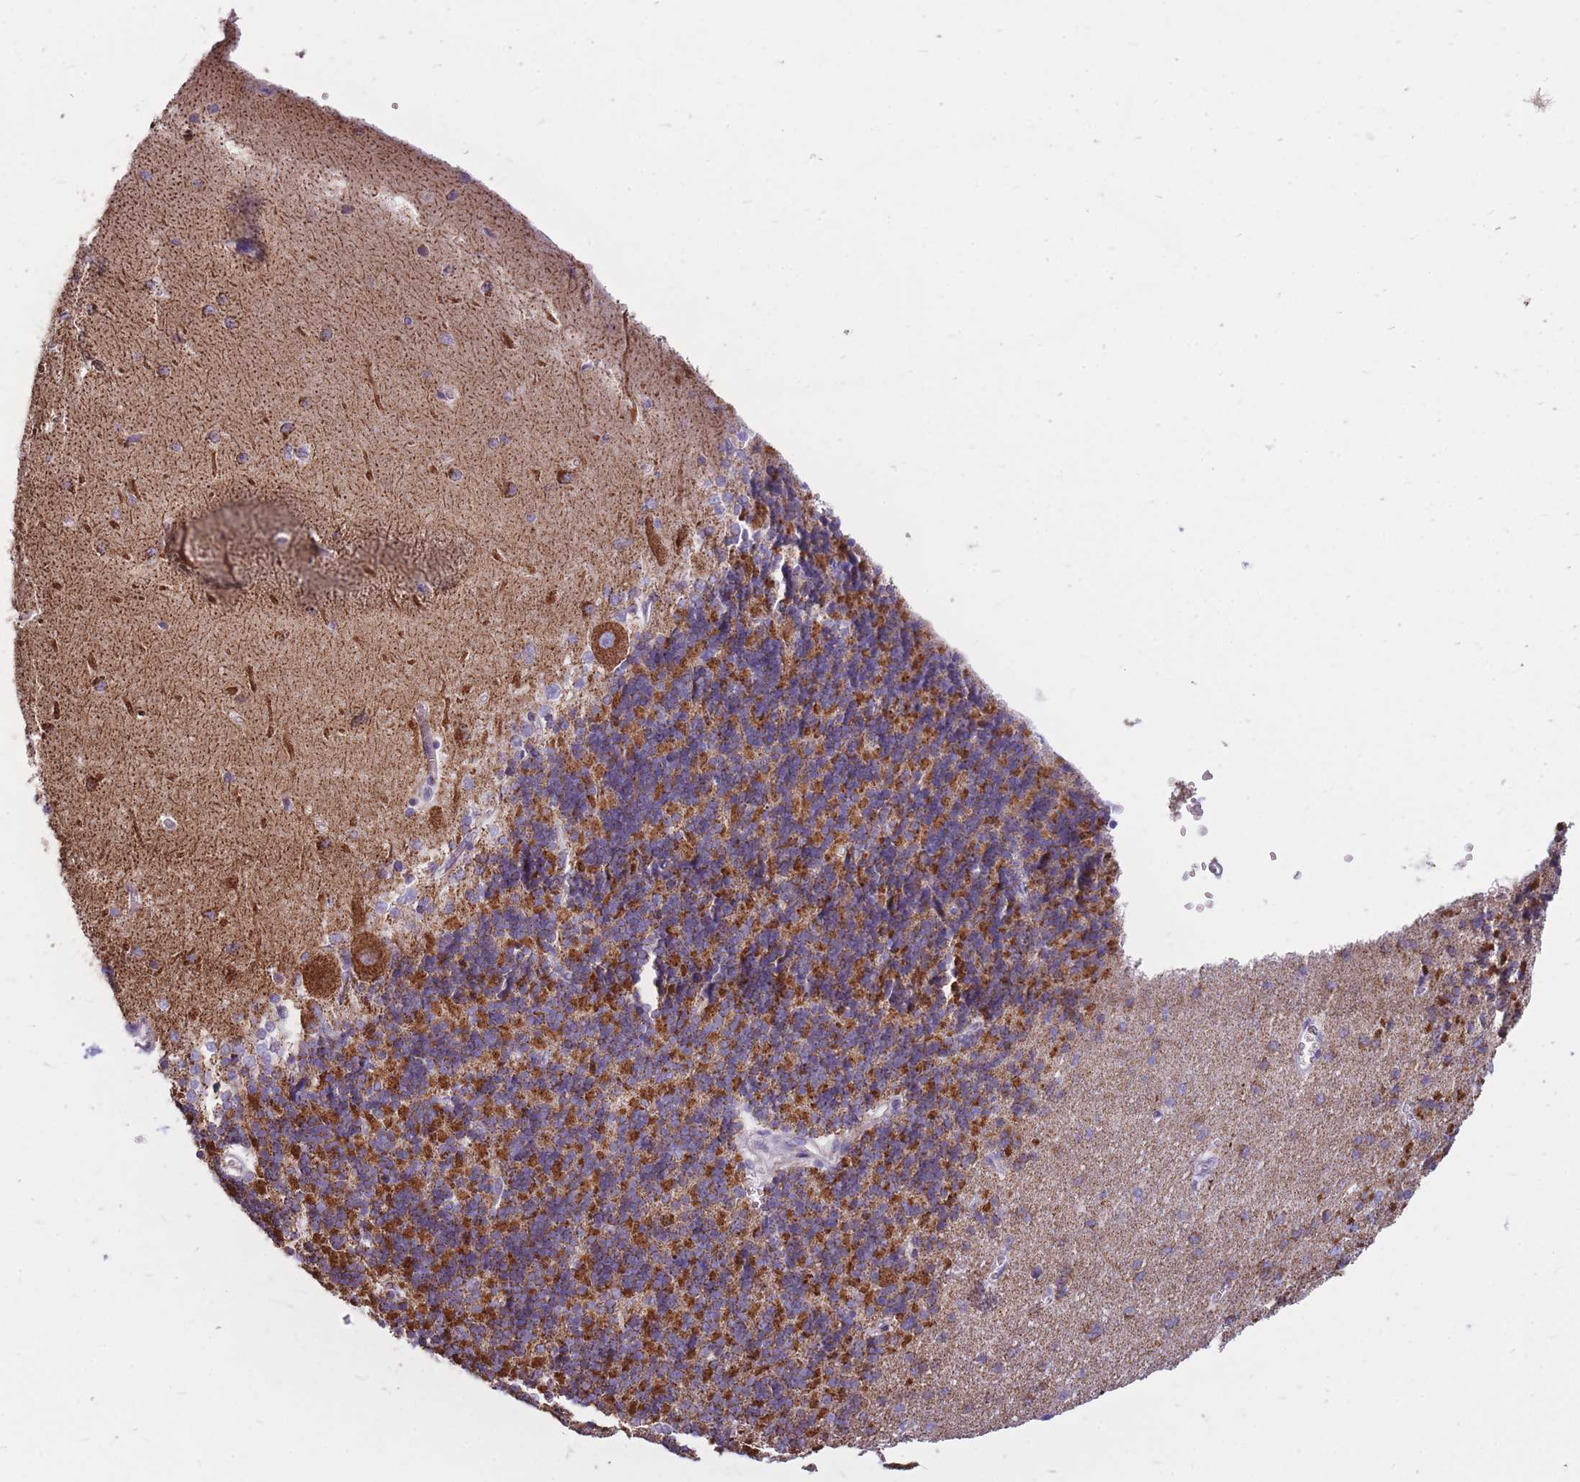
{"staining": {"intensity": "strong", "quantity": "25%-75%", "location": "cytoplasmic/membranous"}, "tissue": "cerebellum", "cell_type": "Cells in granular layer", "image_type": "normal", "snomed": [{"axis": "morphology", "description": "Normal tissue, NOS"}, {"axis": "topography", "description": "Cerebellum"}], "caption": "Immunohistochemistry (IHC) micrograph of normal cerebellum stained for a protein (brown), which shows high levels of strong cytoplasmic/membranous expression in about 25%-75% of cells in granular layer.", "gene": "PCSK1", "patient": {"sex": "male", "age": 37}}